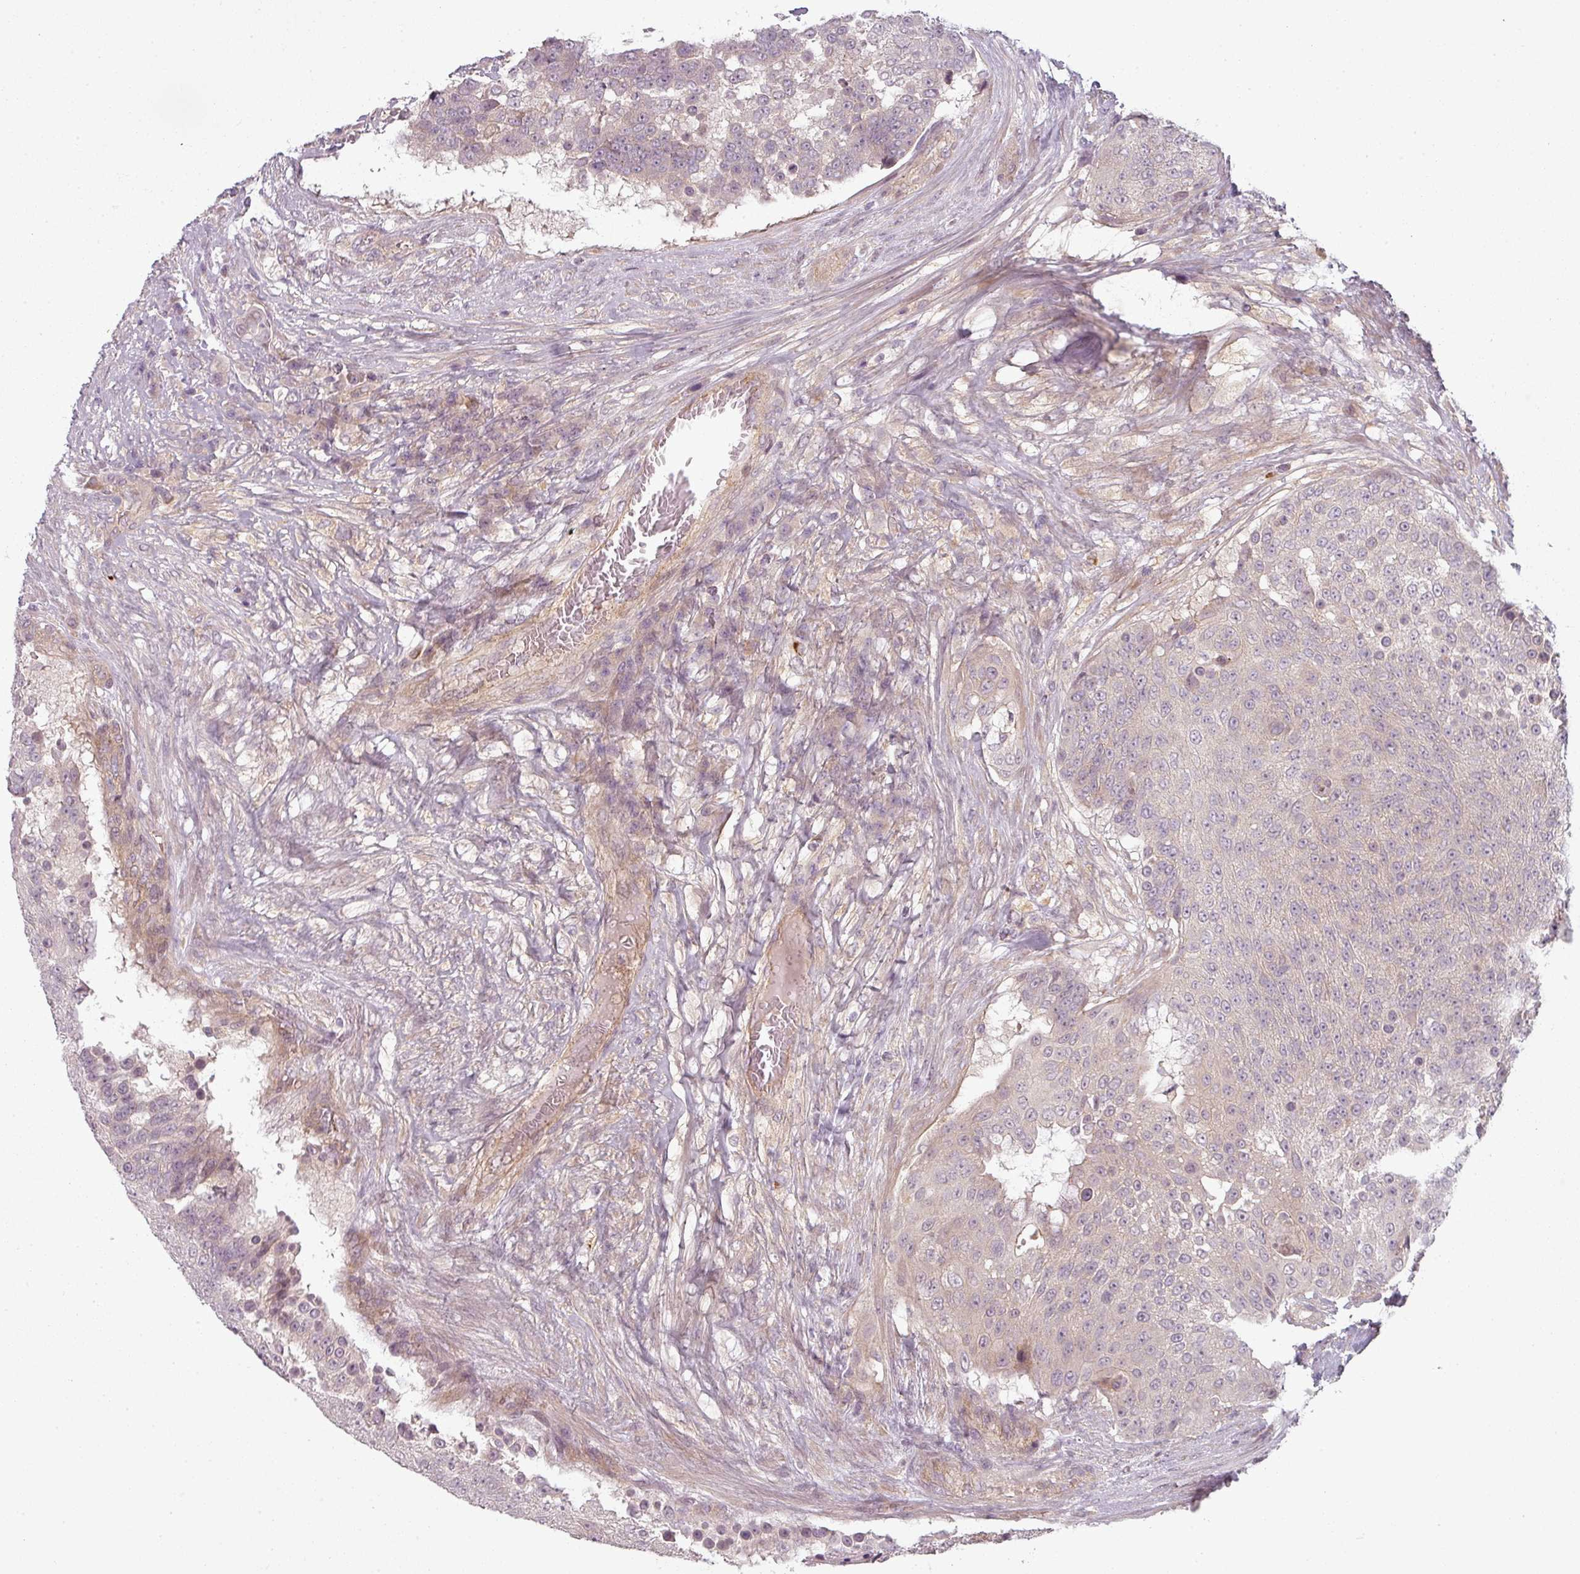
{"staining": {"intensity": "negative", "quantity": "none", "location": "none"}, "tissue": "urothelial cancer", "cell_type": "Tumor cells", "image_type": "cancer", "snomed": [{"axis": "morphology", "description": "Urothelial carcinoma, High grade"}, {"axis": "topography", "description": "Urinary bladder"}], "caption": "Immunohistochemistry of urothelial cancer reveals no positivity in tumor cells.", "gene": "SLC16A9", "patient": {"sex": "female", "age": 63}}